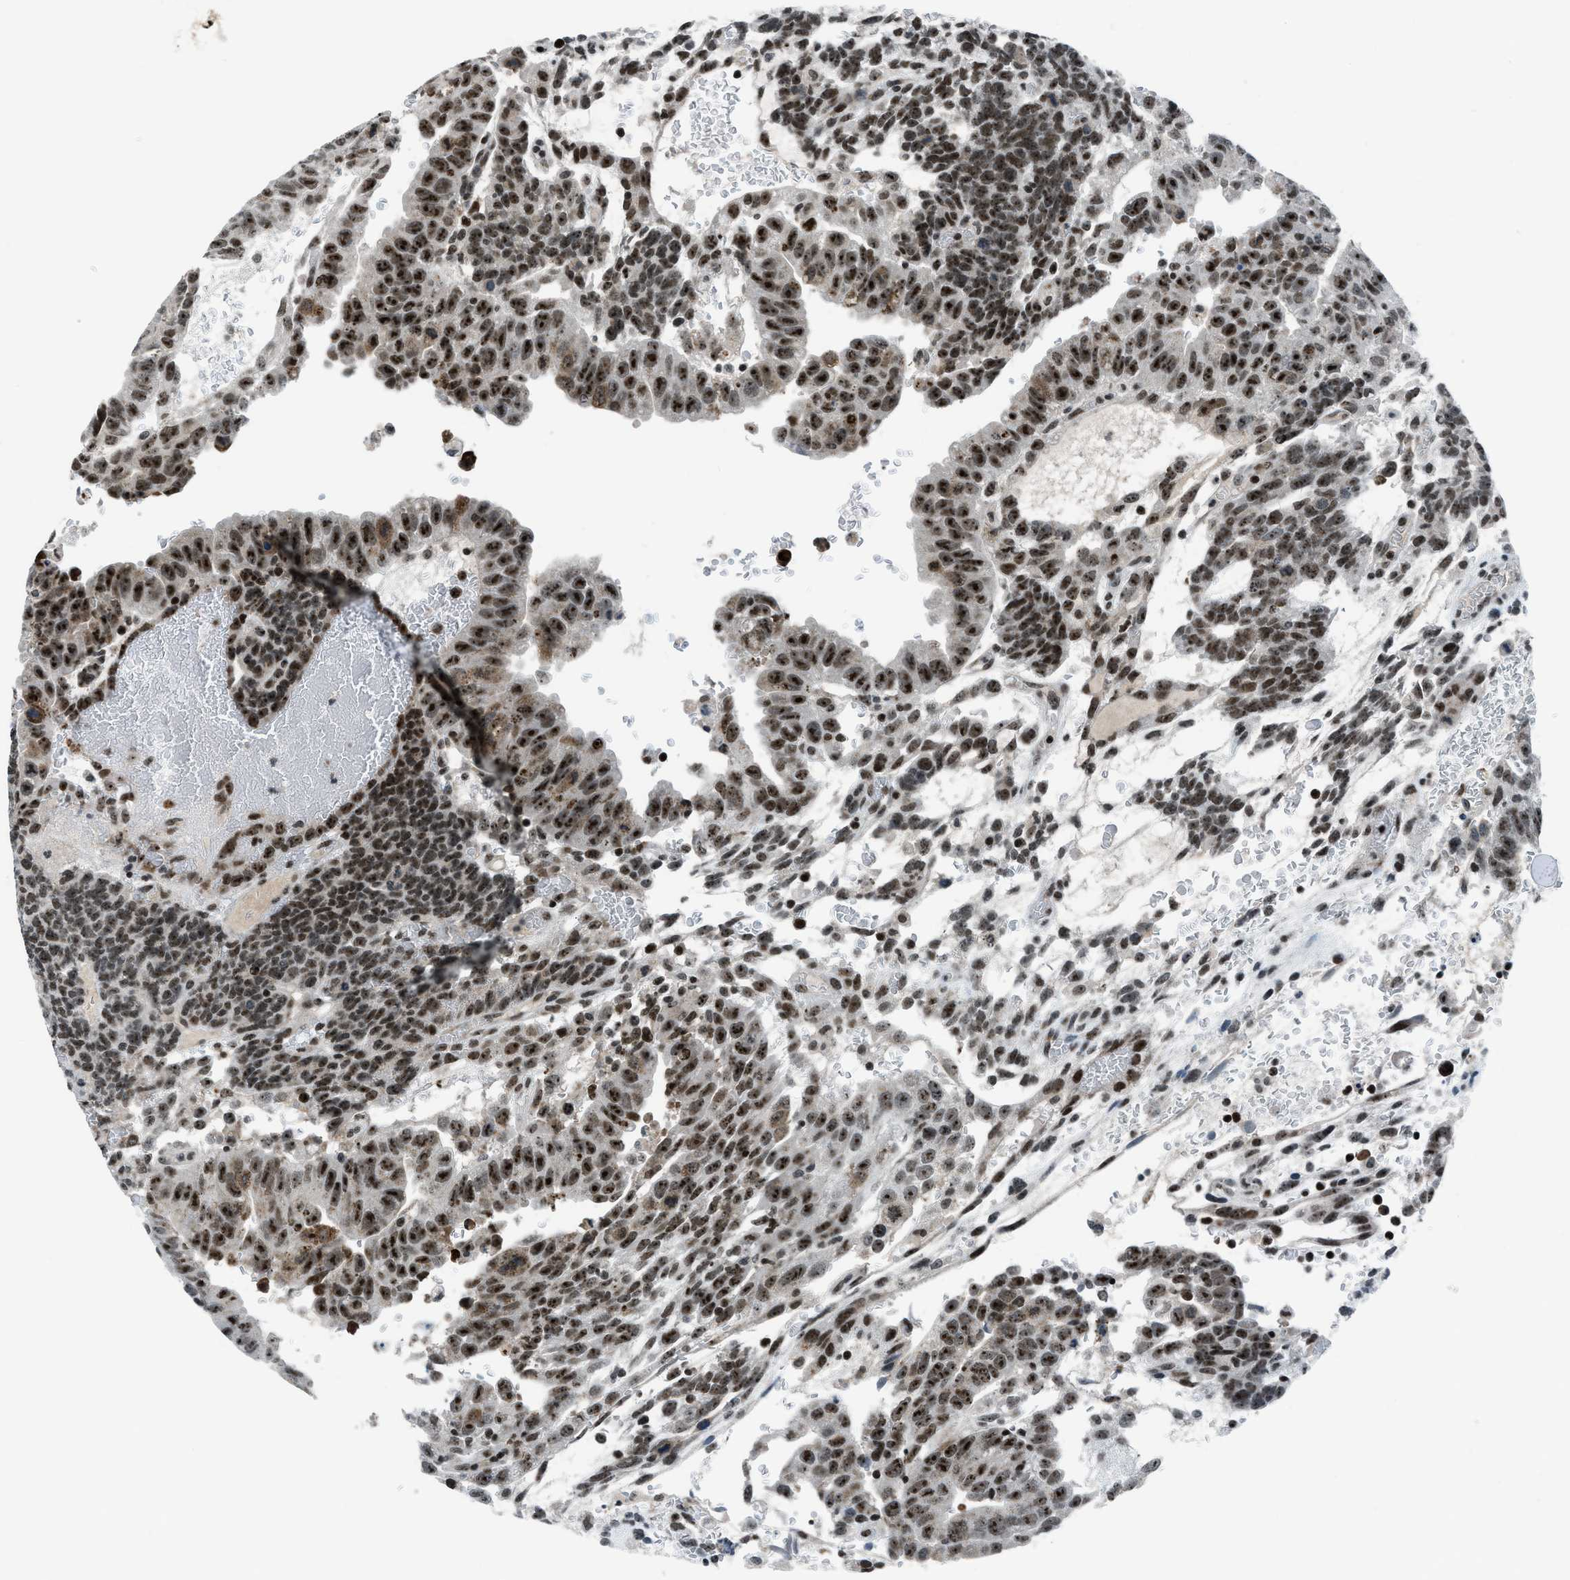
{"staining": {"intensity": "strong", "quantity": ">75%", "location": "nuclear"}, "tissue": "testis cancer", "cell_type": "Tumor cells", "image_type": "cancer", "snomed": [{"axis": "morphology", "description": "Seminoma, NOS"}, {"axis": "morphology", "description": "Carcinoma, Embryonal, NOS"}, {"axis": "topography", "description": "Testis"}], "caption": "IHC (DAB (3,3'-diaminobenzidine)) staining of human seminoma (testis) shows strong nuclear protein expression in about >75% of tumor cells. (brown staining indicates protein expression, while blue staining denotes nuclei).", "gene": "RAD51B", "patient": {"sex": "male", "age": 52}}